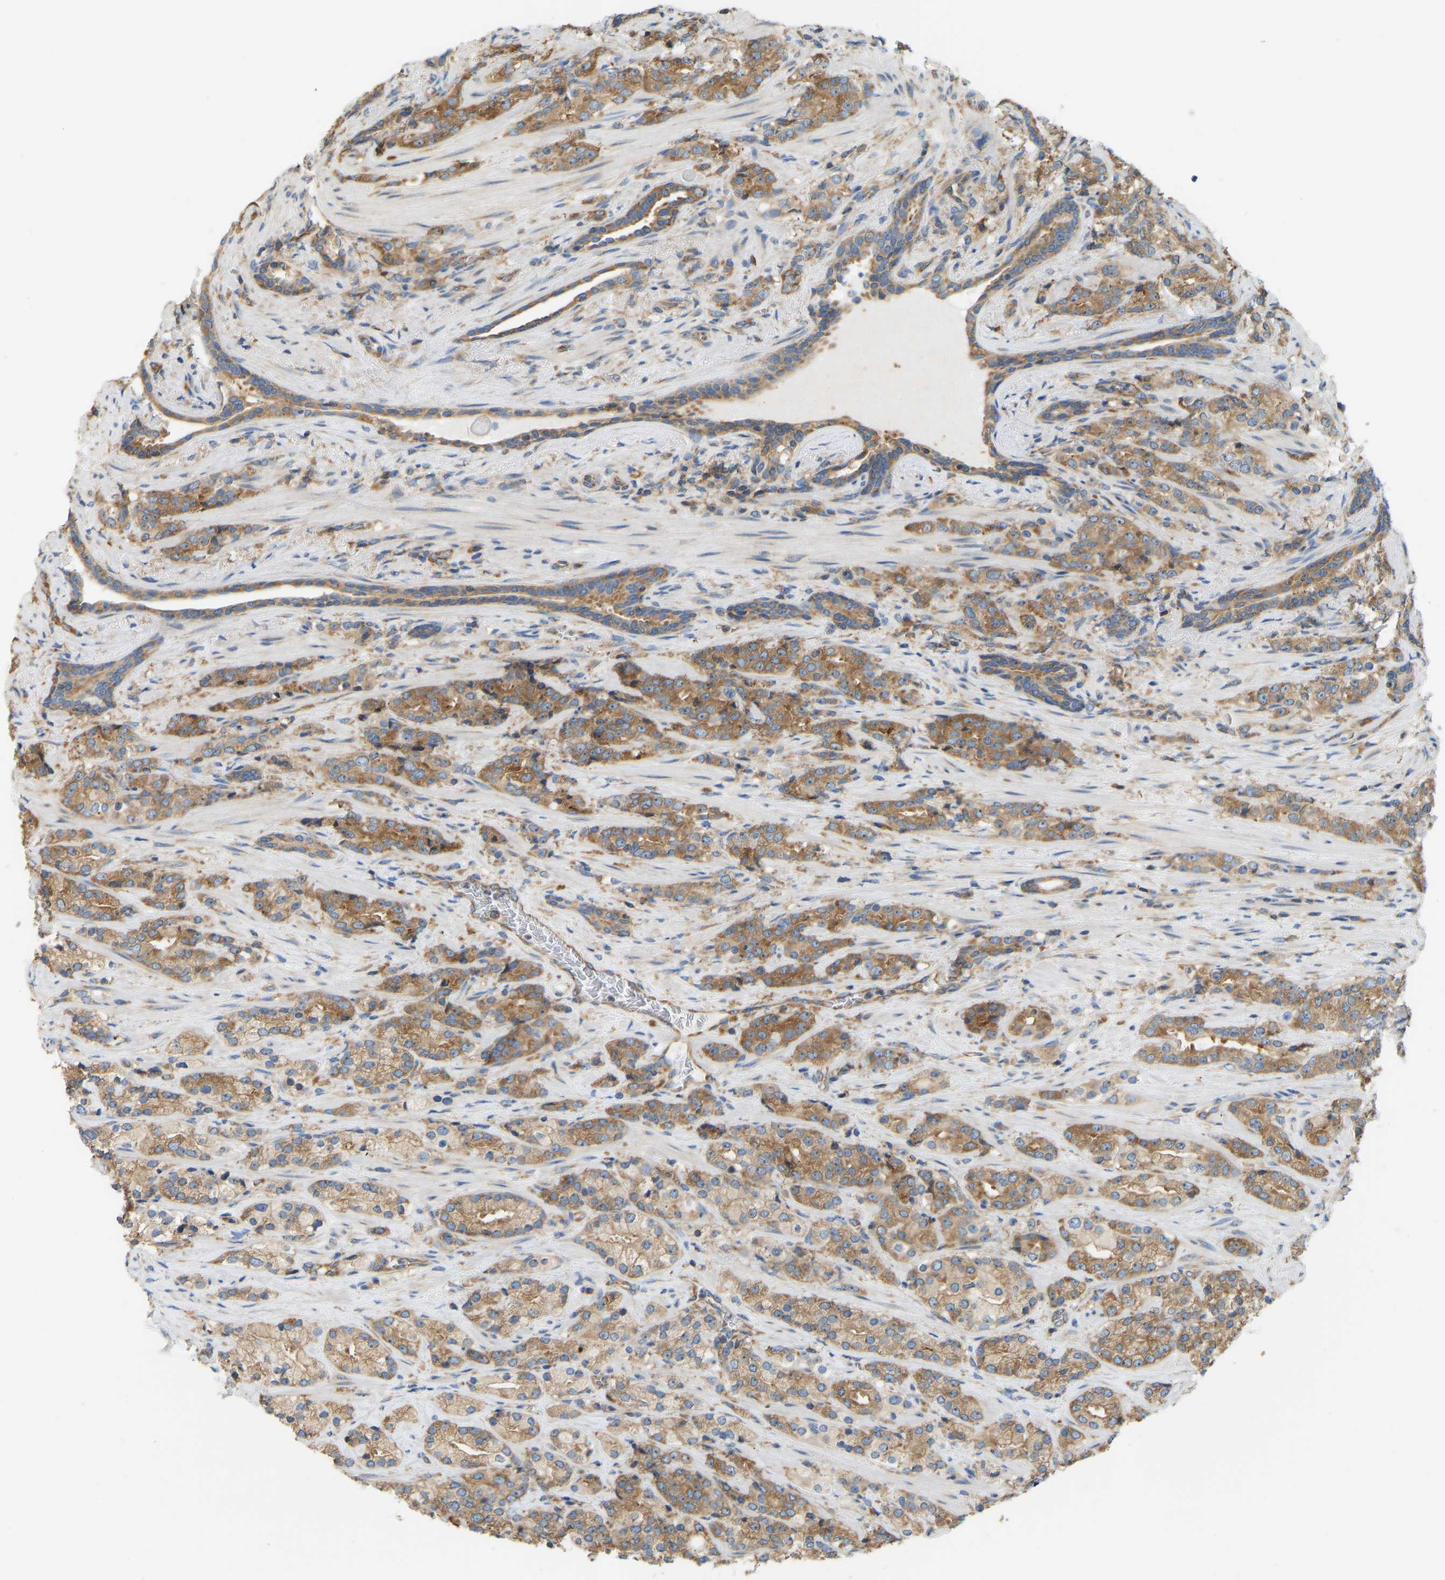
{"staining": {"intensity": "moderate", "quantity": ">75%", "location": "cytoplasmic/membranous"}, "tissue": "prostate cancer", "cell_type": "Tumor cells", "image_type": "cancer", "snomed": [{"axis": "morphology", "description": "Adenocarcinoma, High grade"}, {"axis": "topography", "description": "Prostate"}], "caption": "Prostate high-grade adenocarcinoma stained with a brown dye shows moderate cytoplasmic/membranous positive positivity in approximately >75% of tumor cells.", "gene": "RPS6KB2", "patient": {"sex": "male", "age": 71}}